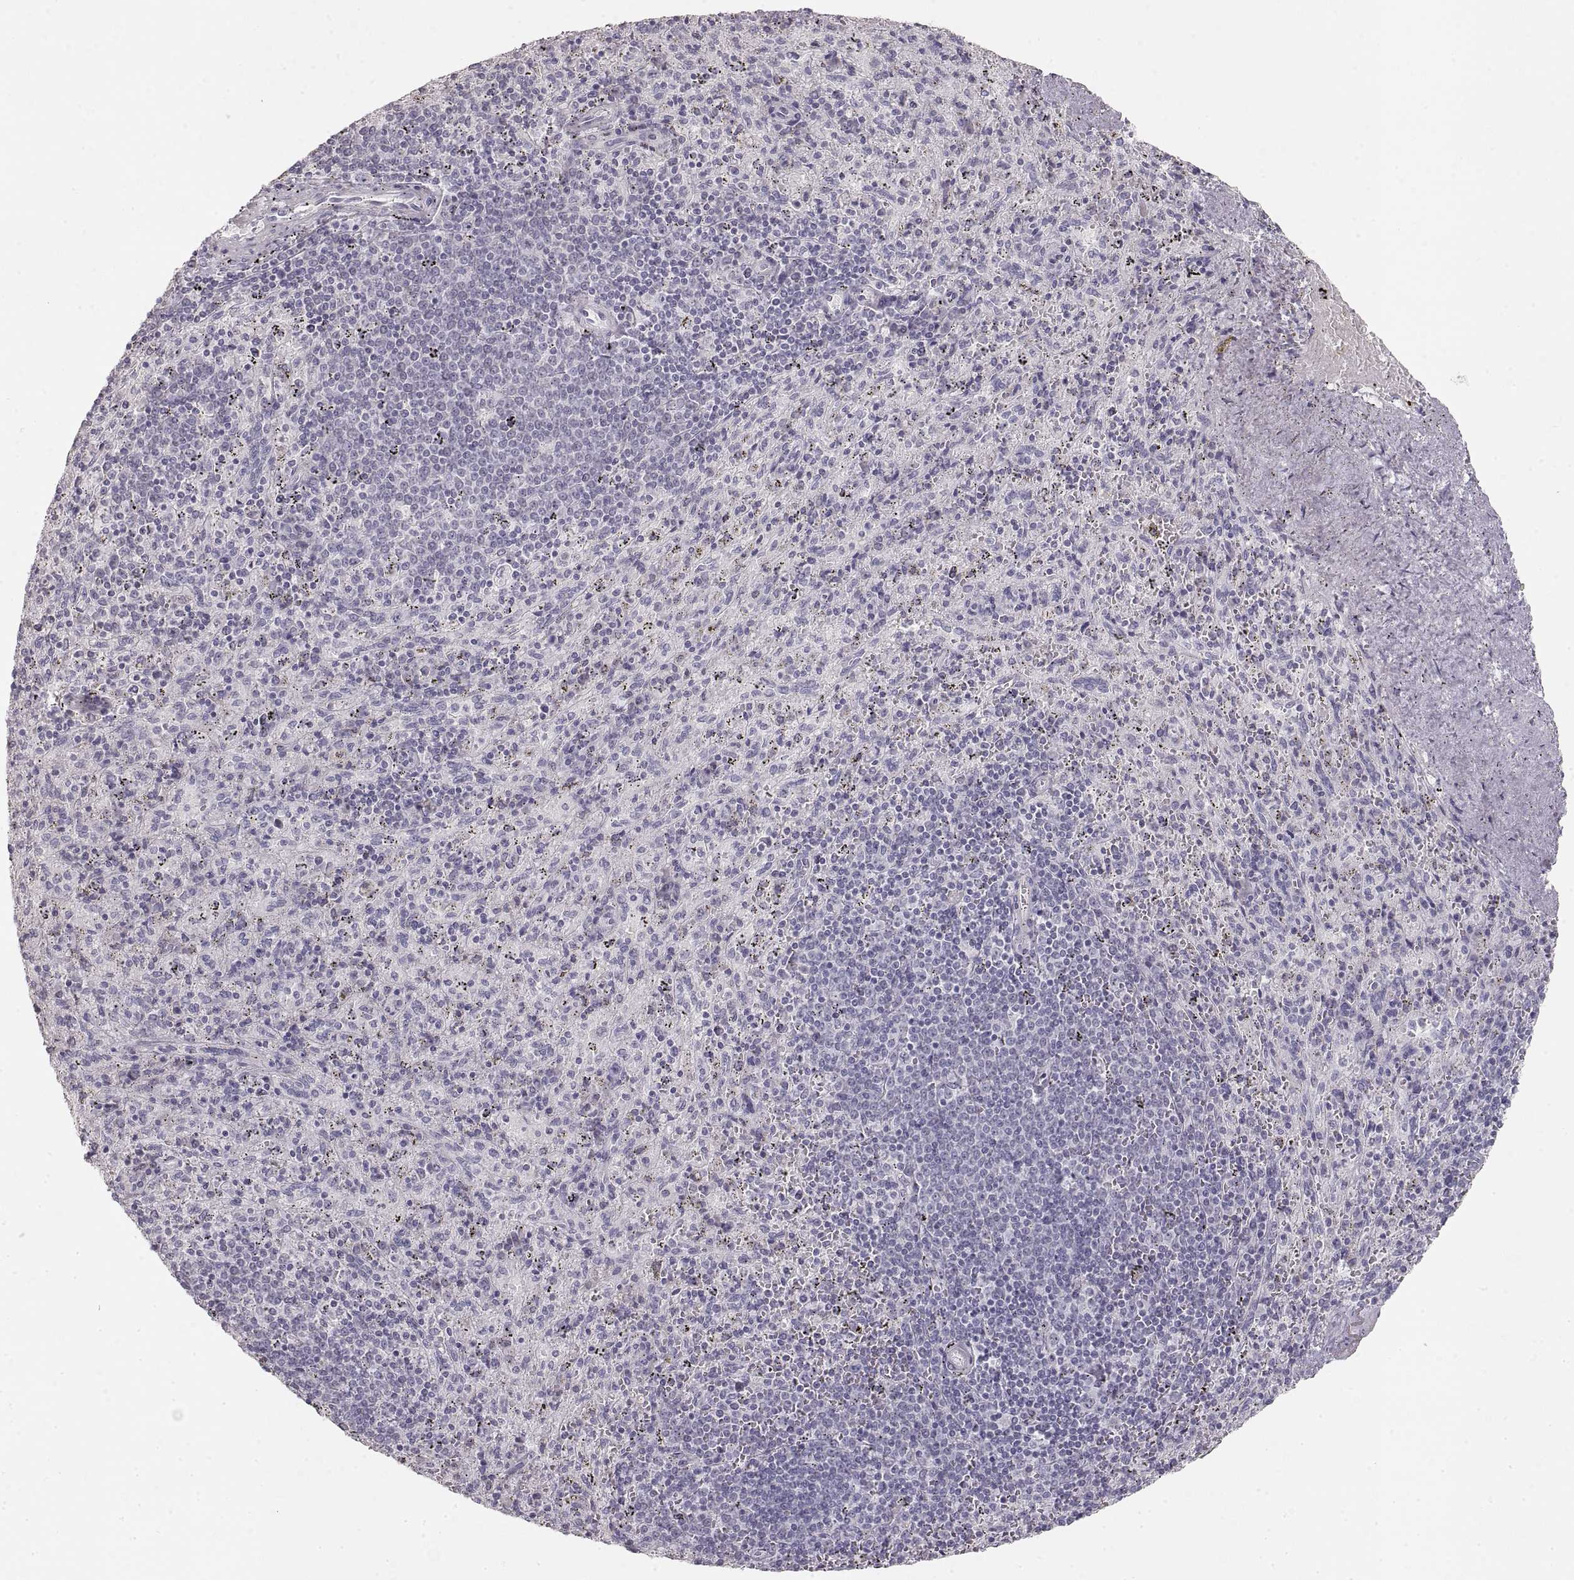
{"staining": {"intensity": "negative", "quantity": "none", "location": "none"}, "tissue": "spleen", "cell_type": "Cells in red pulp", "image_type": "normal", "snomed": [{"axis": "morphology", "description": "Normal tissue, NOS"}, {"axis": "topography", "description": "Spleen"}], "caption": "High power microscopy image of an immunohistochemistry micrograph of unremarkable spleen, revealing no significant staining in cells in red pulp.", "gene": "ZP3", "patient": {"sex": "male", "age": 57}}